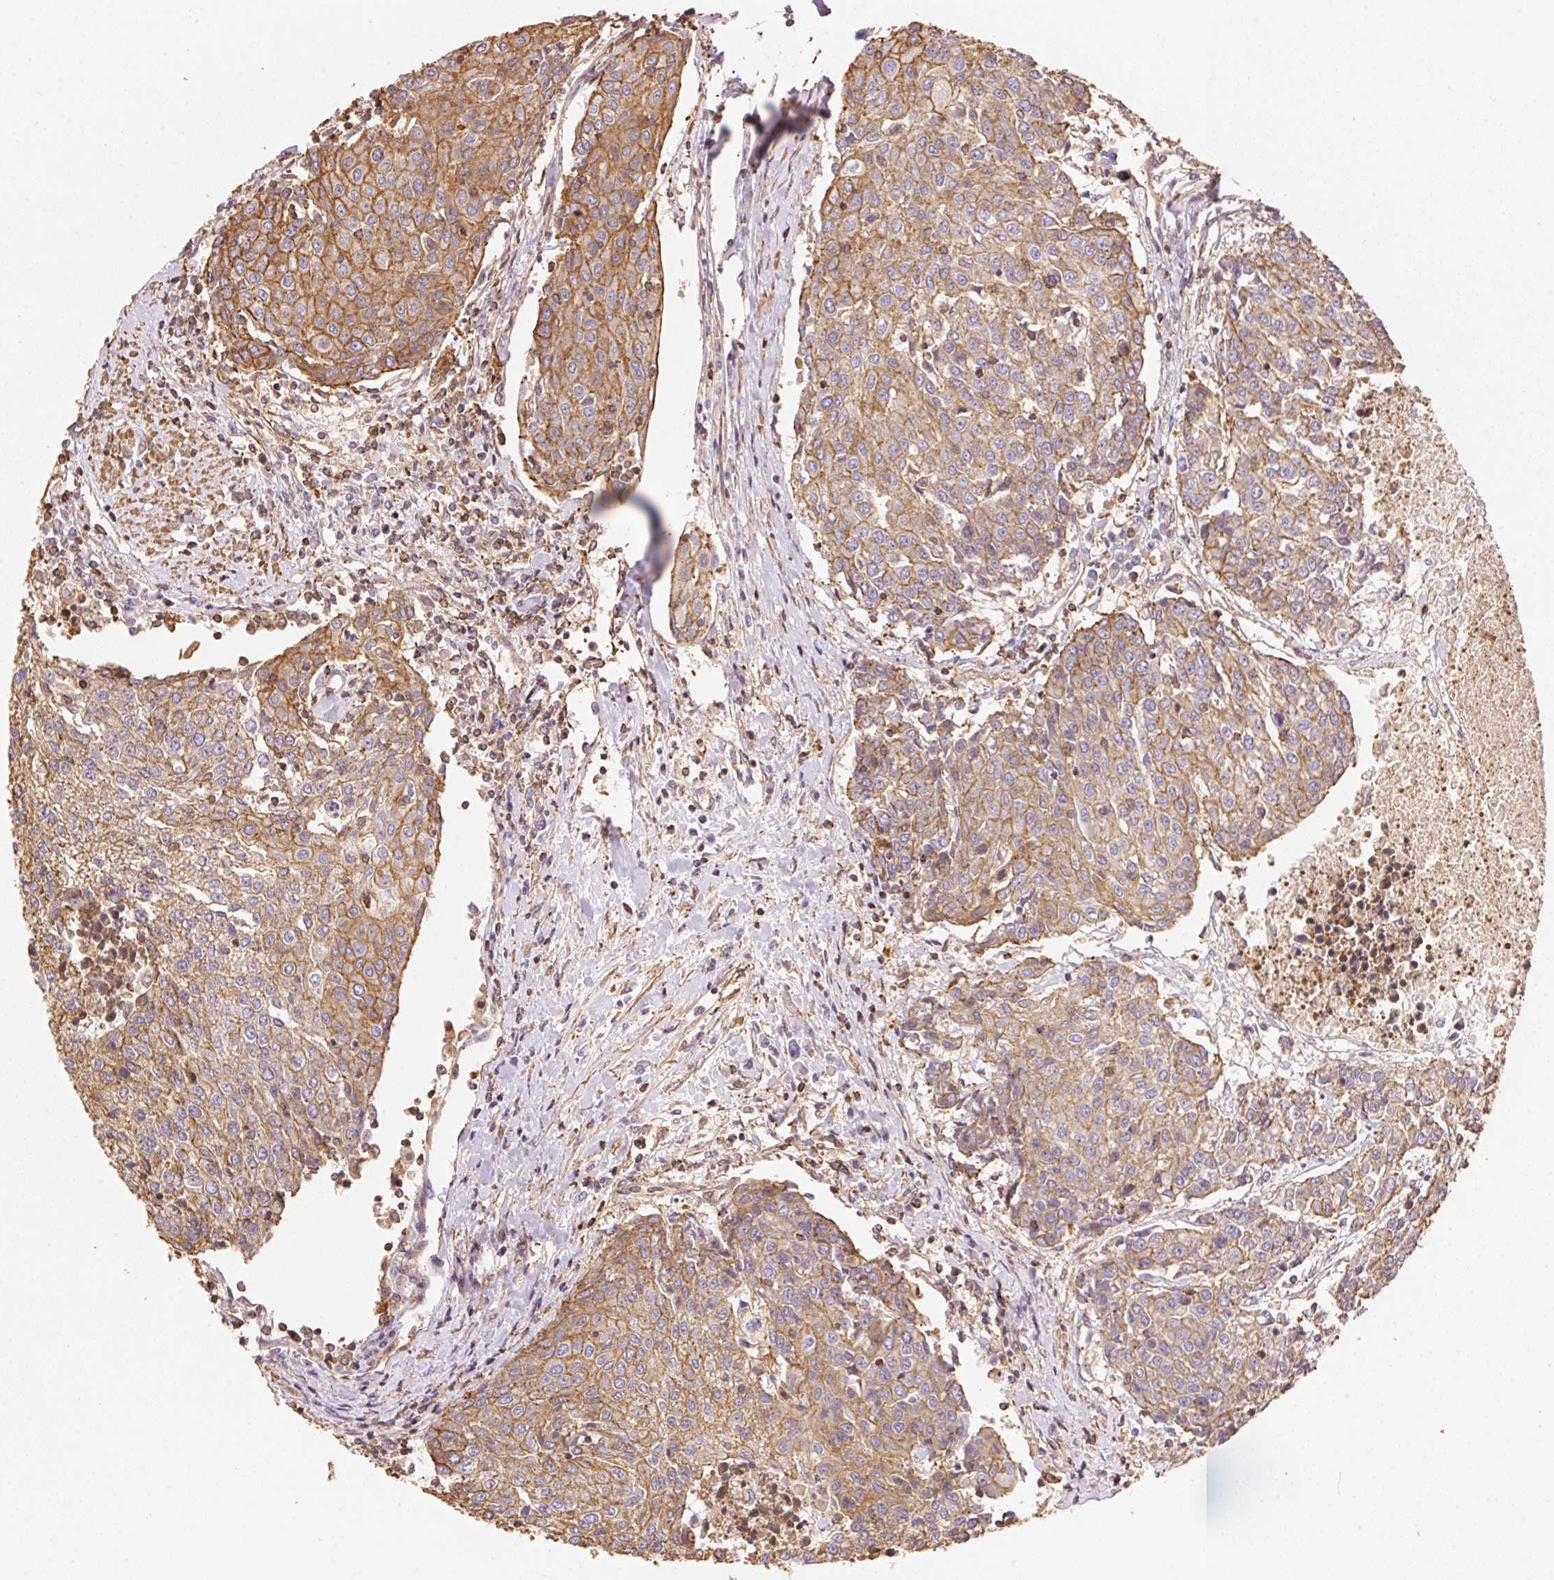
{"staining": {"intensity": "moderate", "quantity": ">75%", "location": "cytoplasmic/membranous"}, "tissue": "urothelial cancer", "cell_type": "Tumor cells", "image_type": "cancer", "snomed": [{"axis": "morphology", "description": "Urothelial carcinoma, High grade"}, {"axis": "topography", "description": "Urinary bladder"}], "caption": "High-power microscopy captured an immunohistochemistry (IHC) micrograph of urothelial carcinoma (high-grade), revealing moderate cytoplasmic/membranous expression in about >75% of tumor cells.", "gene": "FRAS1", "patient": {"sex": "female", "age": 85}}